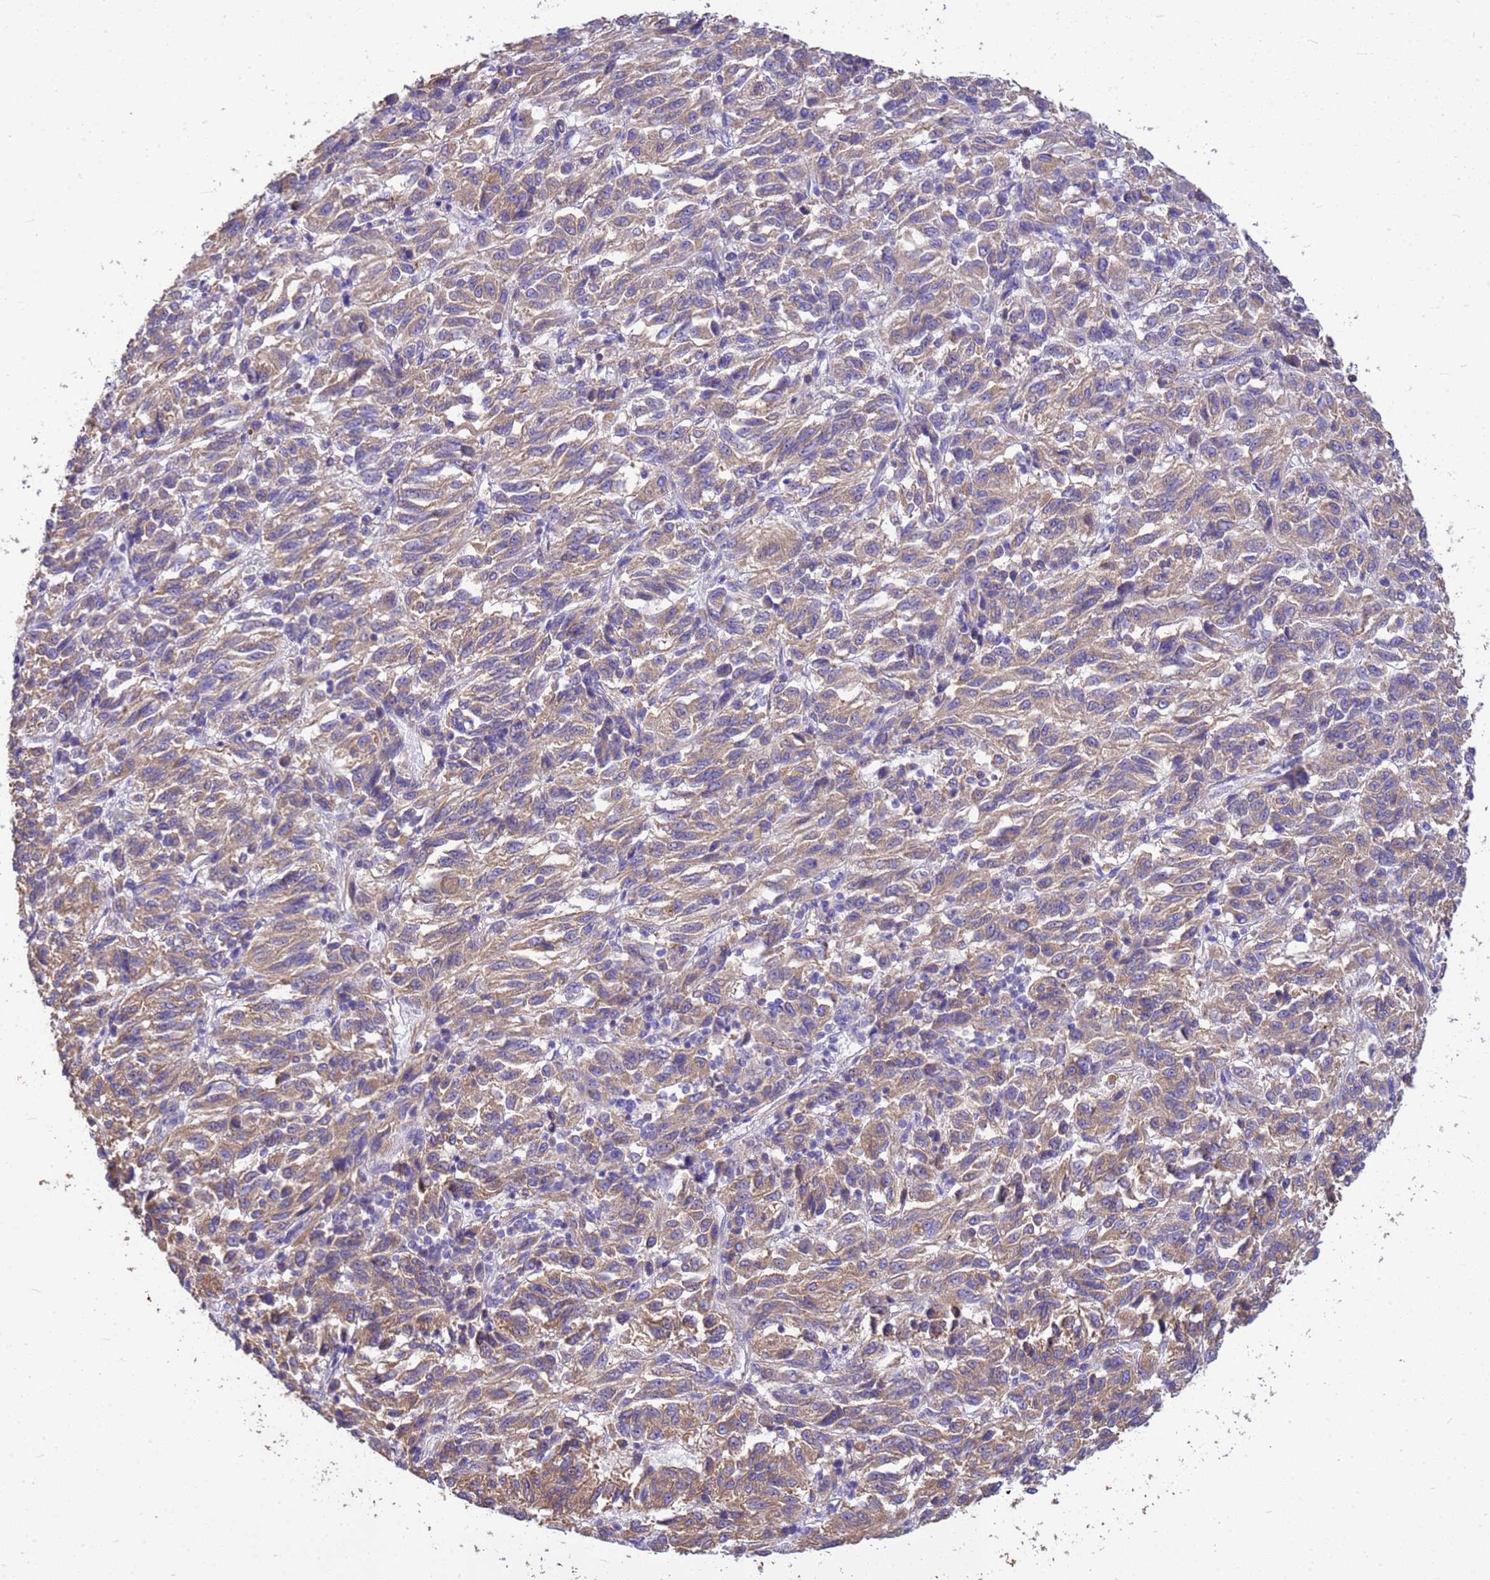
{"staining": {"intensity": "weak", "quantity": ">75%", "location": "cytoplasmic/membranous"}, "tissue": "melanoma", "cell_type": "Tumor cells", "image_type": "cancer", "snomed": [{"axis": "morphology", "description": "Malignant melanoma, Metastatic site"}, {"axis": "topography", "description": "Lung"}], "caption": "Immunohistochemistry (DAB (3,3'-diaminobenzidine)) staining of melanoma displays weak cytoplasmic/membranous protein staining in about >75% of tumor cells.", "gene": "TUBB1", "patient": {"sex": "male", "age": 64}}